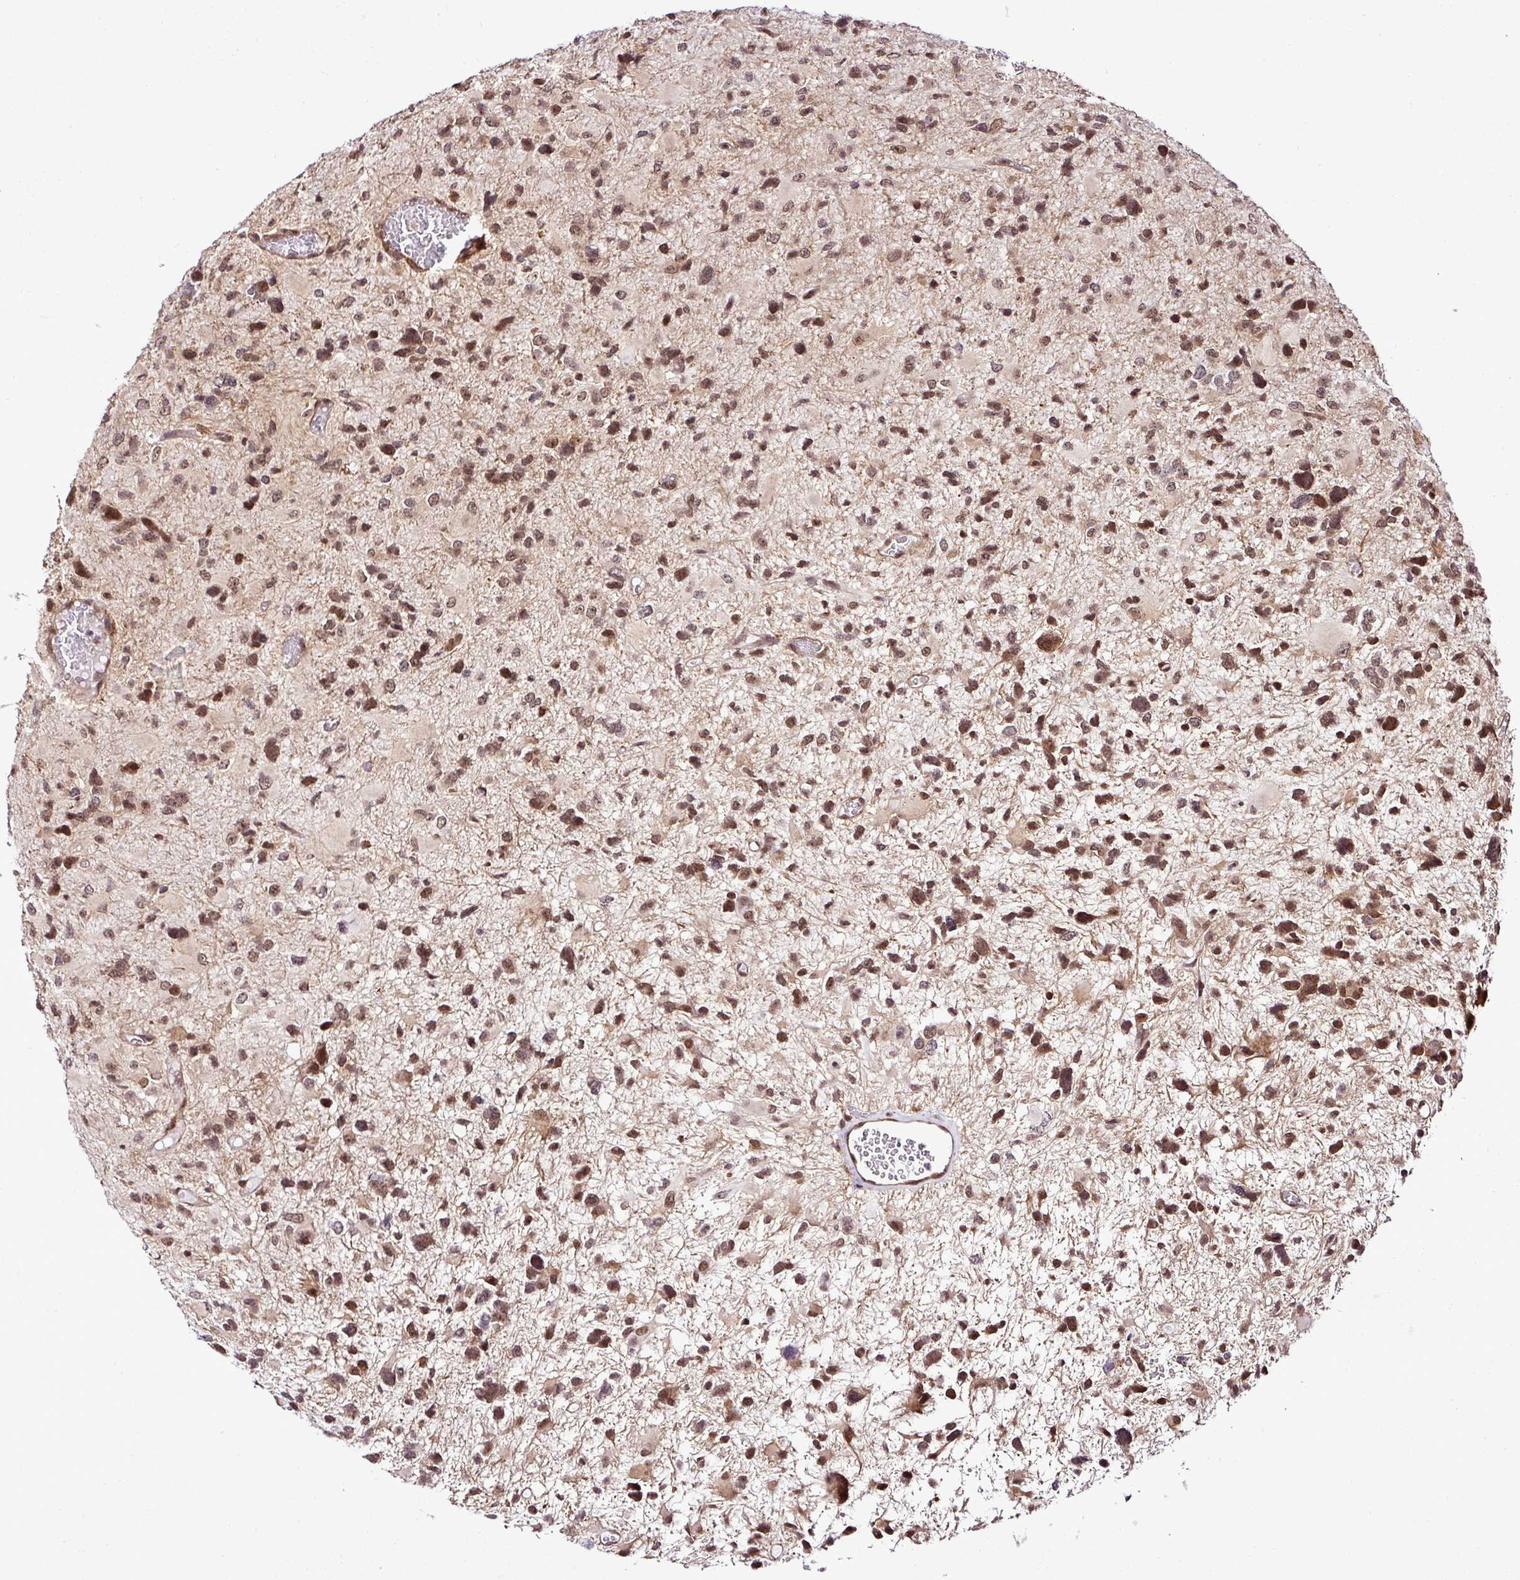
{"staining": {"intensity": "moderate", "quantity": ">75%", "location": "nuclear"}, "tissue": "glioma", "cell_type": "Tumor cells", "image_type": "cancer", "snomed": [{"axis": "morphology", "description": "Glioma, malignant, High grade"}, {"axis": "topography", "description": "Brain"}], "caption": "Protein analysis of glioma tissue exhibits moderate nuclear staining in approximately >75% of tumor cells.", "gene": "FAM153A", "patient": {"sex": "female", "age": 11}}